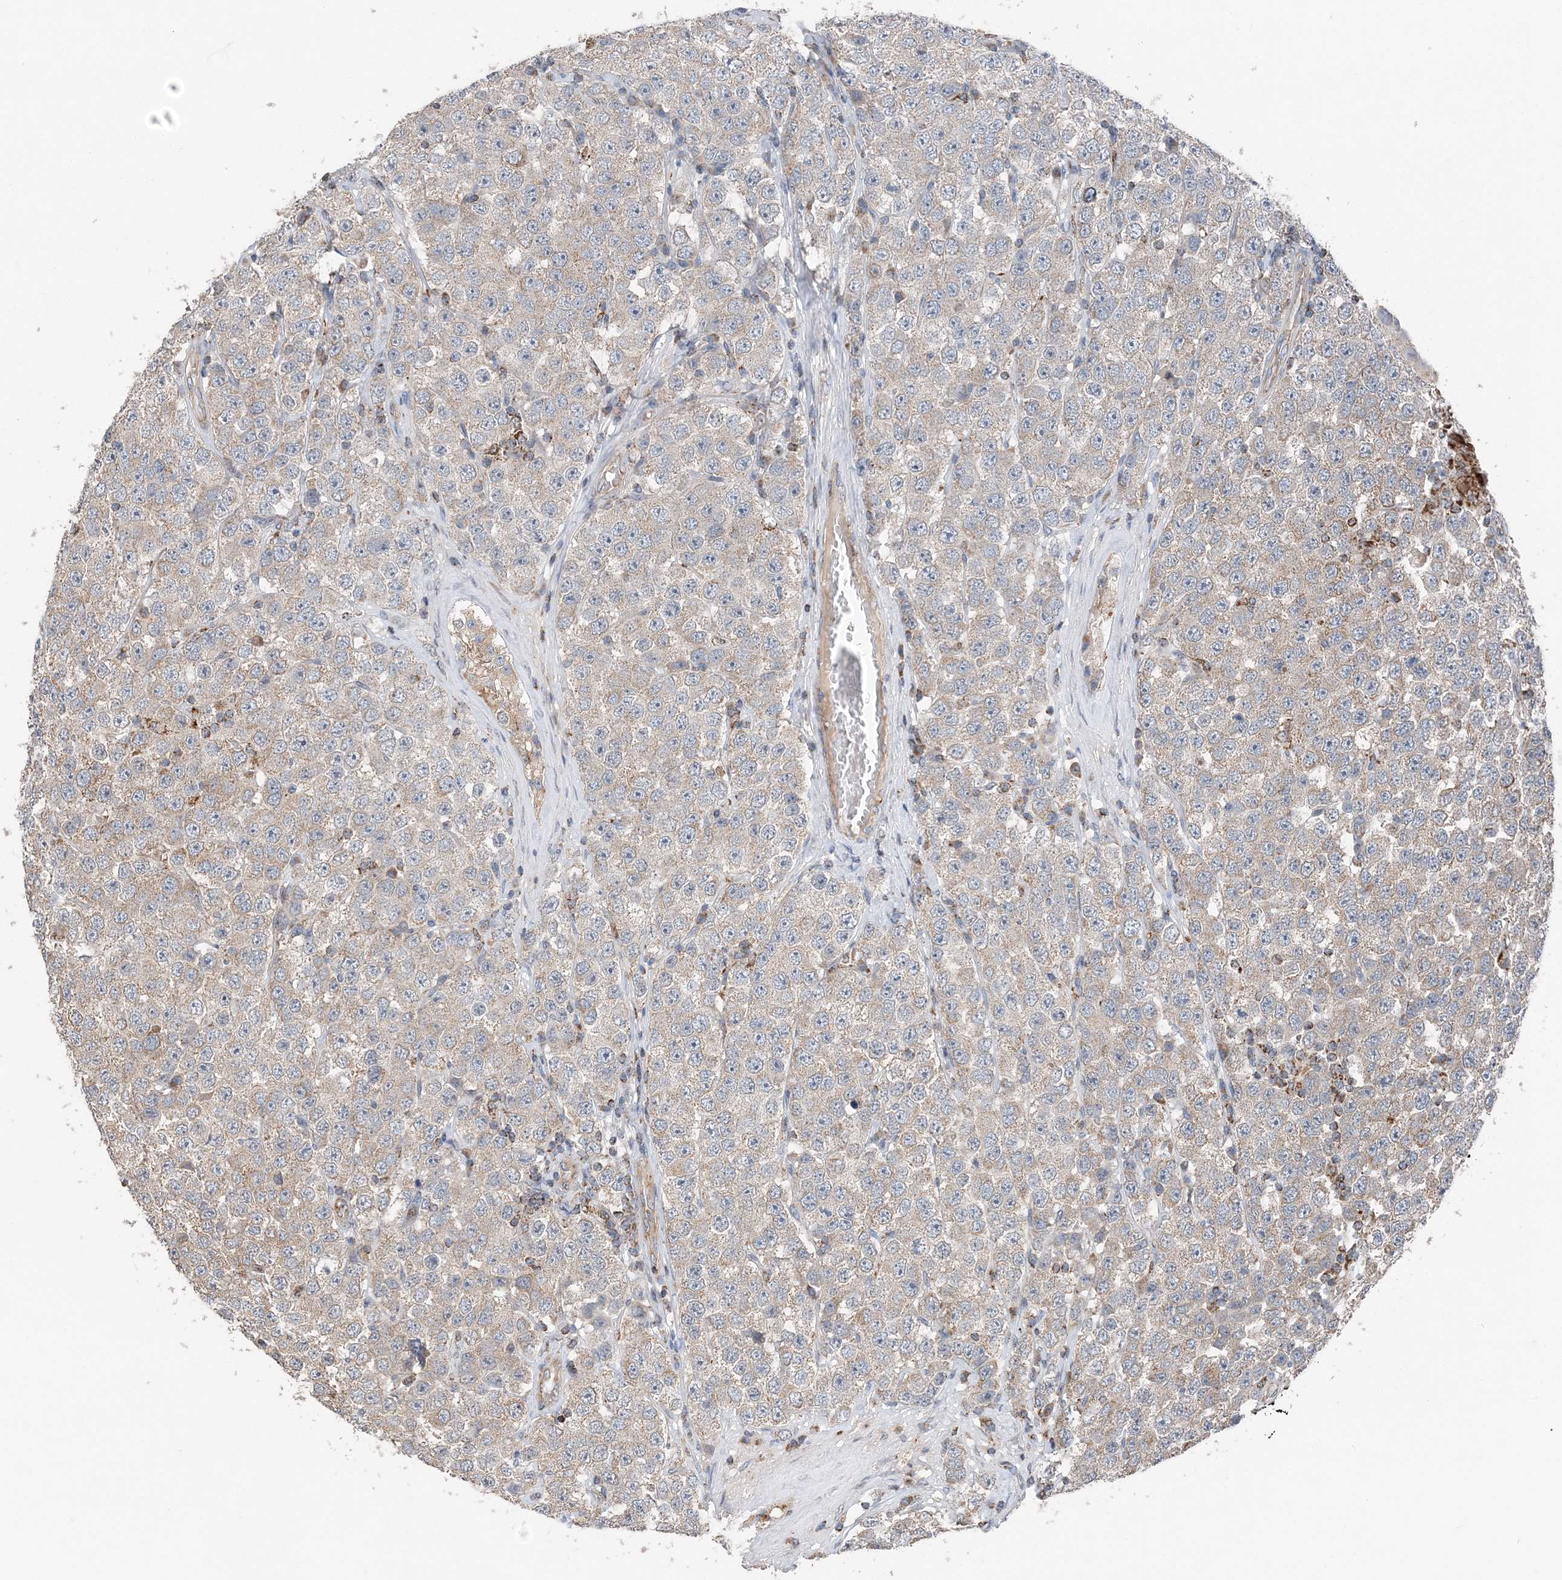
{"staining": {"intensity": "weak", "quantity": "25%-75%", "location": "cytoplasmic/membranous"}, "tissue": "testis cancer", "cell_type": "Tumor cells", "image_type": "cancer", "snomed": [{"axis": "morphology", "description": "Seminoma, NOS"}, {"axis": "topography", "description": "Testis"}], "caption": "Human testis seminoma stained with a protein marker exhibits weak staining in tumor cells.", "gene": "SPRY2", "patient": {"sex": "male", "age": 28}}